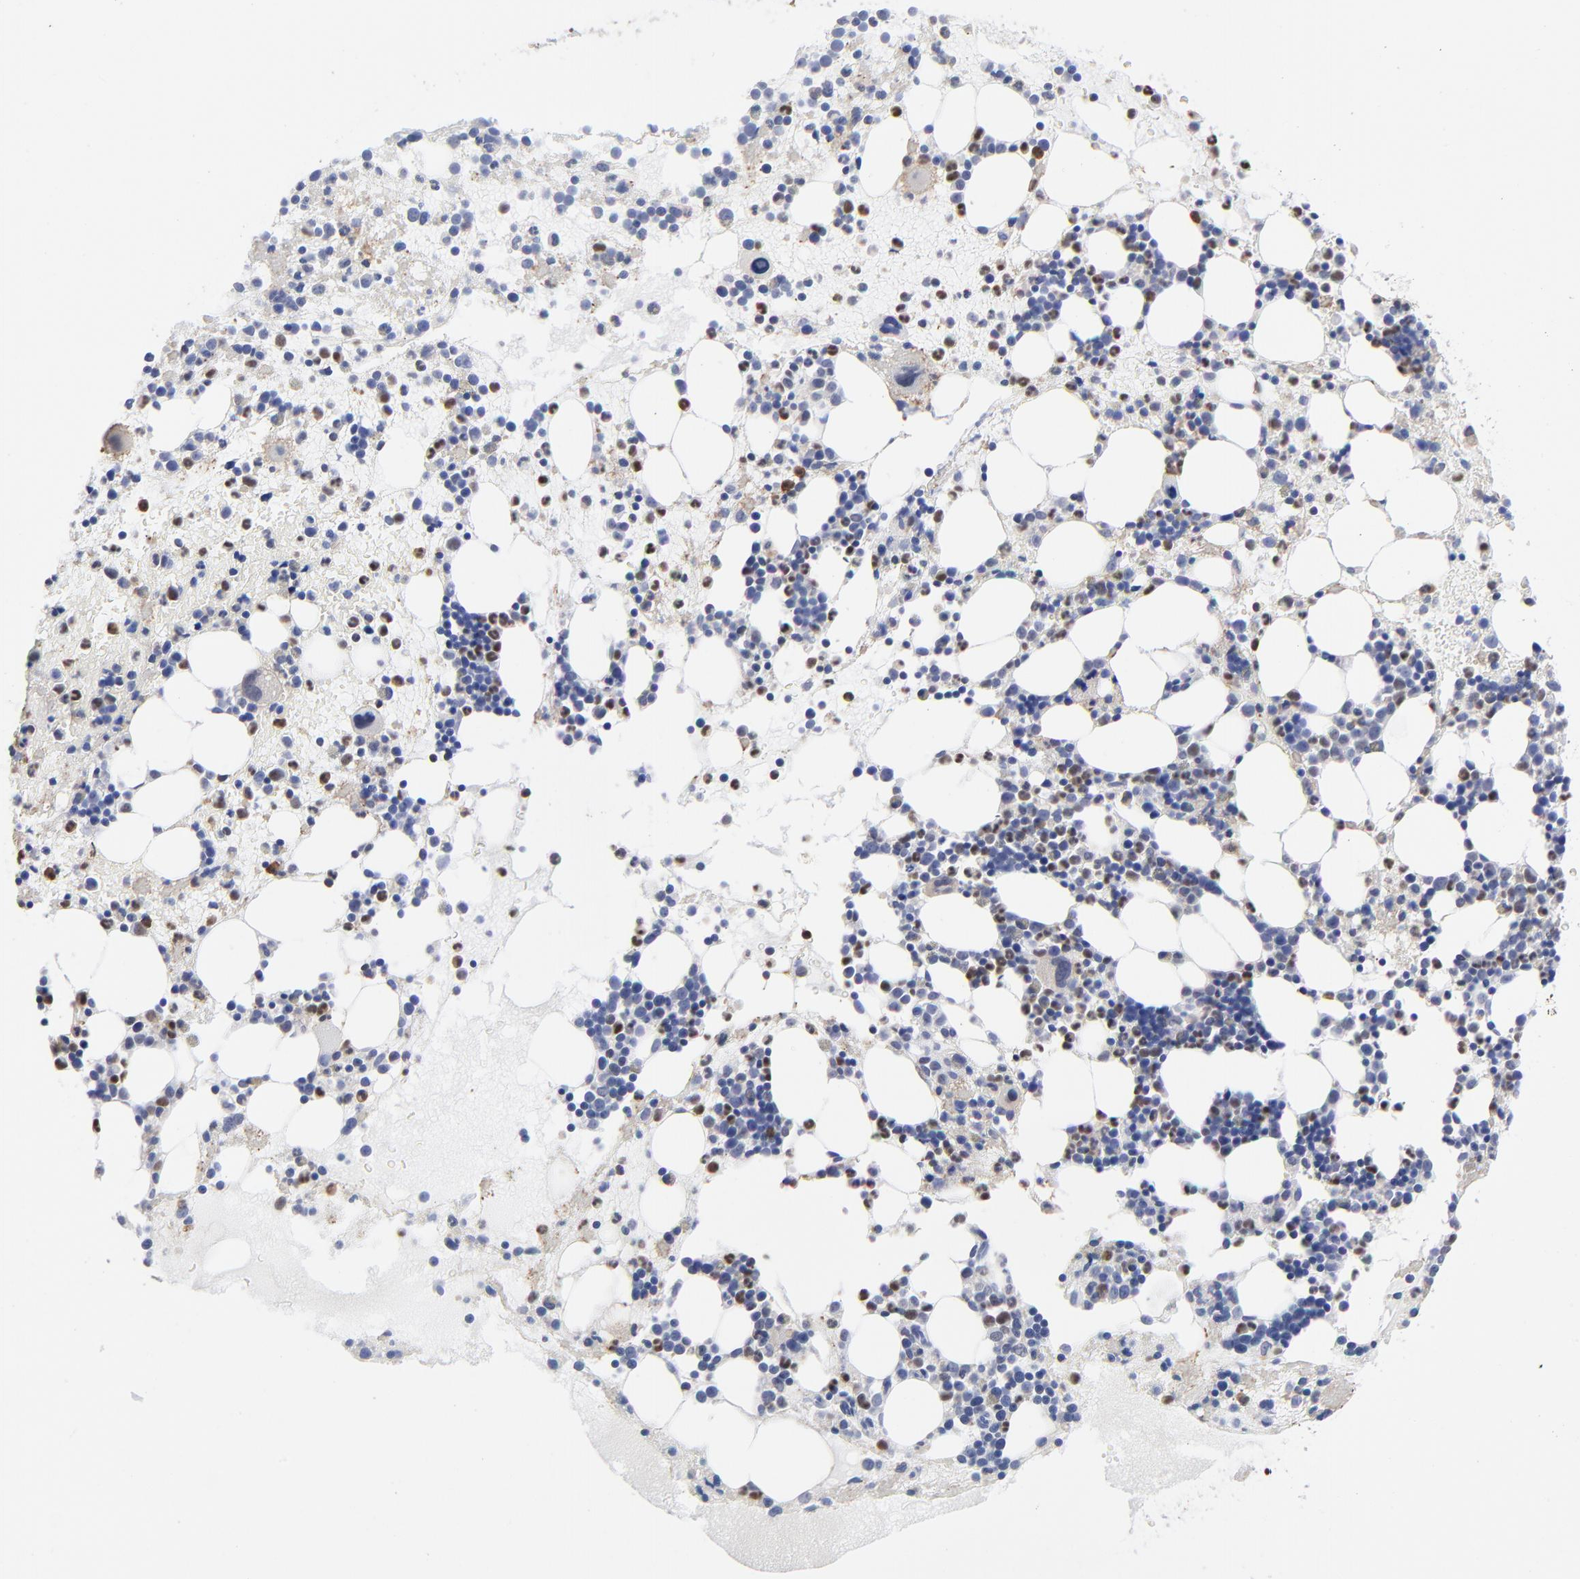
{"staining": {"intensity": "moderate", "quantity": "25%-75%", "location": "cytoplasmic/membranous,nuclear"}, "tissue": "bone marrow", "cell_type": "Hematopoietic cells", "image_type": "normal", "snomed": [{"axis": "morphology", "description": "Normal tissue, NOS"}, {"axis": "topography", "description": "Bone marrow"}], "caption": "A histopathology image of bone marrow stained for a protein shows moderate cytoplasmic/membranous,nuclear brown staining in hematopoietic cells. The staining is performed using DAB brown chromogen to label protein expression. The nuclei are counter-stained blue using hematoxylin.", "gene": "TBXT", "patient": {"sex": "male", "age": 15}}